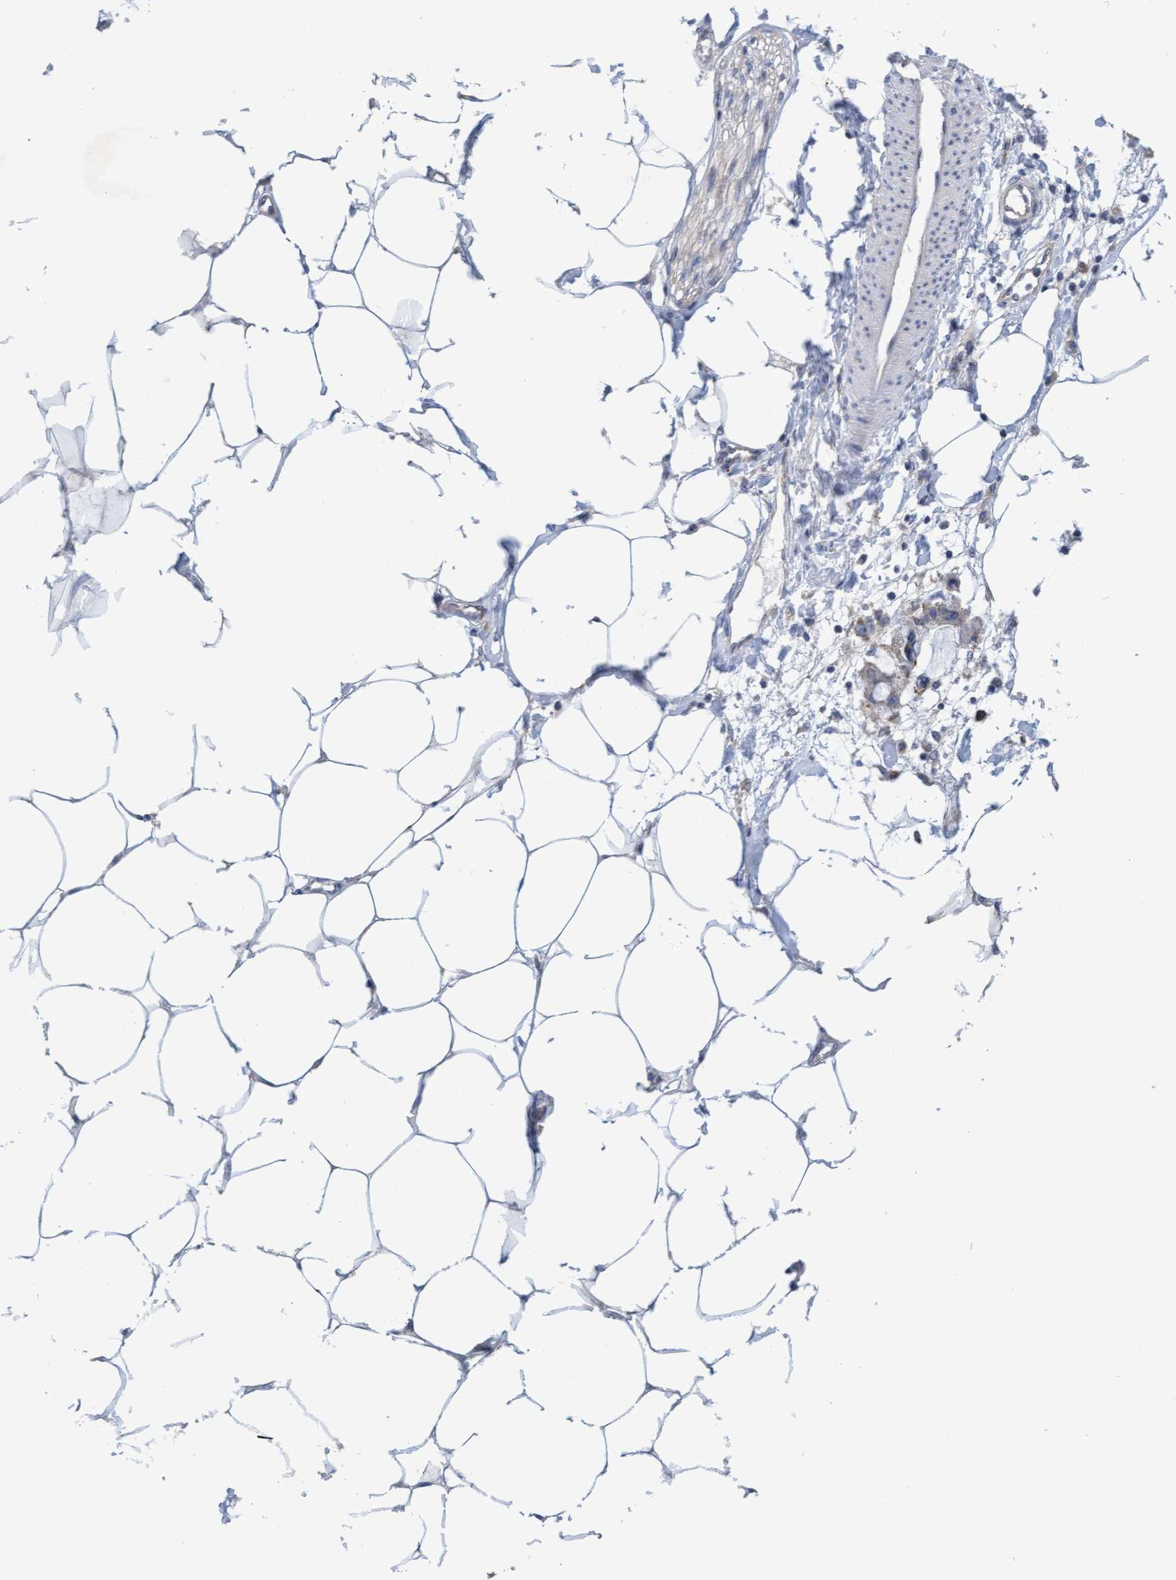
{"staining": {"intensity": "weak", "quantity": "25%-75%", "location": "cytoplasmic/membranous"}, "tissue": "adipose tissue", "cell_type": "Adipocytes", "image_type": "normal", "snomed": [{"axis": "morphology", "description": "Normal tissue, NOS"}, {"axis": "morphology", "description": "Adenocarcinoma, NOS"}, {"axis": "topography", "description": "Colon"}, {"axis": "topography", "description": "Peripheral nerve tissue"}], "caption": "This histopathology image demonstrates immunohistochemistry (IHC) staining of benign adipose tissue, with low weak cytoplasmic/membranous expression in approximately 25%-75% of adipocytes.", "gene": "MMP8", "patient": {"sex": "male", "age": 14}}